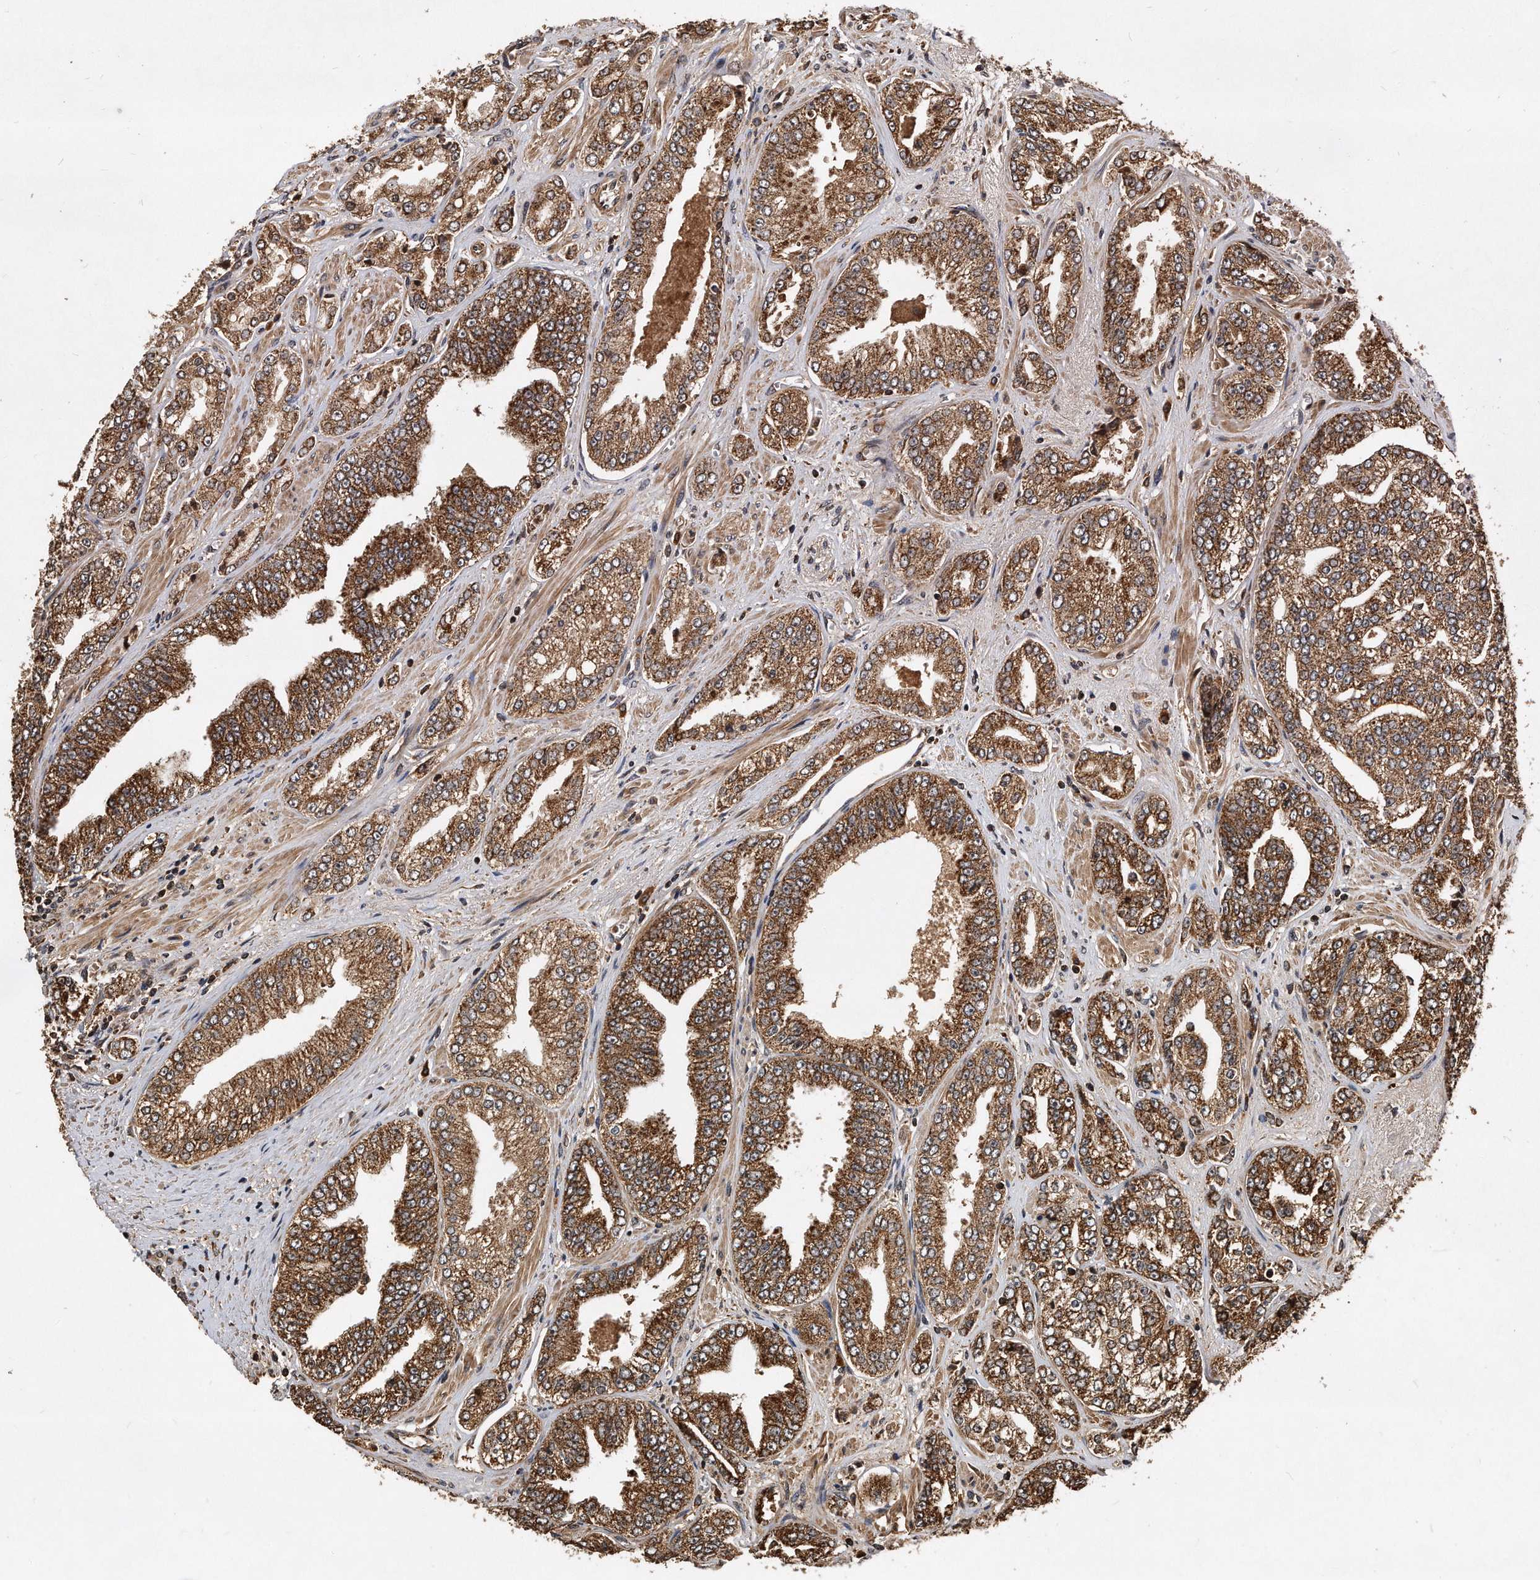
{"staining": {"intensity": "moderate", "quantity": ">75%", "location": "cytoplasmic/membranous"}, "tissue": "prostate cancer", "cell_type": "Tumor cells", "image_type": "cancer", "snomed": [{"axis": "morphology", "description": "Adenocarcinoma, High grade"}, {"axis": "topography", "description": "Prostate"}], "caption": "Immunohistochemistry staining of prostate adenocarcinoma (high-grade), which exhibits medium levels of moderate cytoplasmic/membranous staining in about >75% of tumor cells indicating moderate cytoplasmic/membranous protein staining. The staining was performed using DAB (3,3'-diaminobenzidine) (brown) for protein detection and nuclei were counterstained in hematoxylin (blue).", "gene": "PPP5C", "patient": {"sex": "male", "age": 71}}